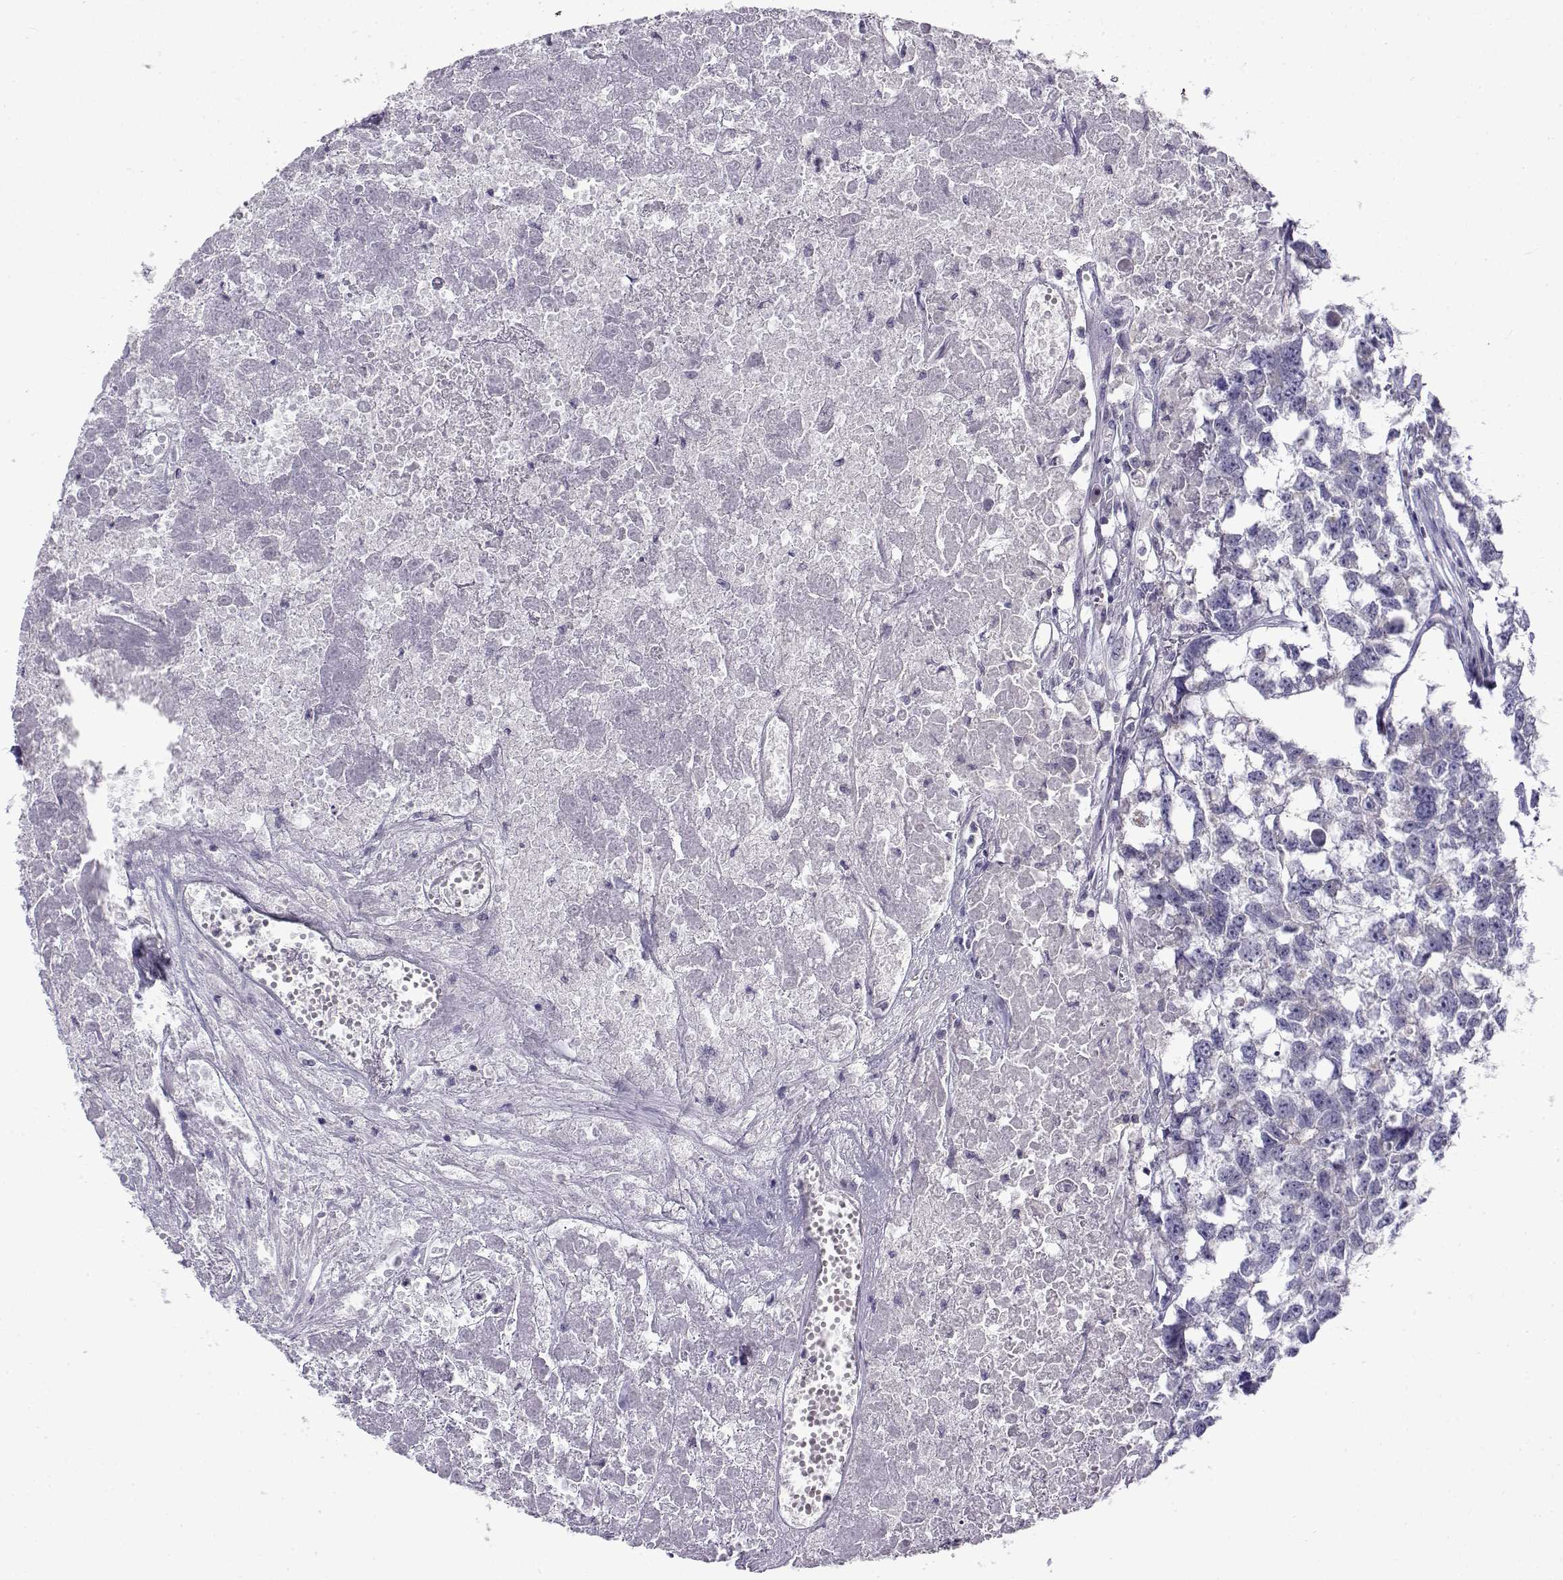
{"staining": {"intensity": "negative", "quantity": "none", "location": "none"}, "tissue": "testis cancer", "cell_type": "Tumor cells", "image_type": "cancer", "snomed": [{"axis": "morphology", "description": "Carcinoma, Embryonal, NOS"}, {"axis": "morphology", "description": "Teratoma, malignant, NOS"}, {"axis": "topography", "description": "Testis"}], "caption": "Photomicrograph shows no significant protein expression in tumor cells of testis embryonal carcinoma. Brightfield microscopy of immunohistochemistry (IHC) stained with DAB (brown) and hematoxylin (blue), captured at high magnification.", "gene": "FAM166A", "patient": {"sex": "male", "age": 44}}